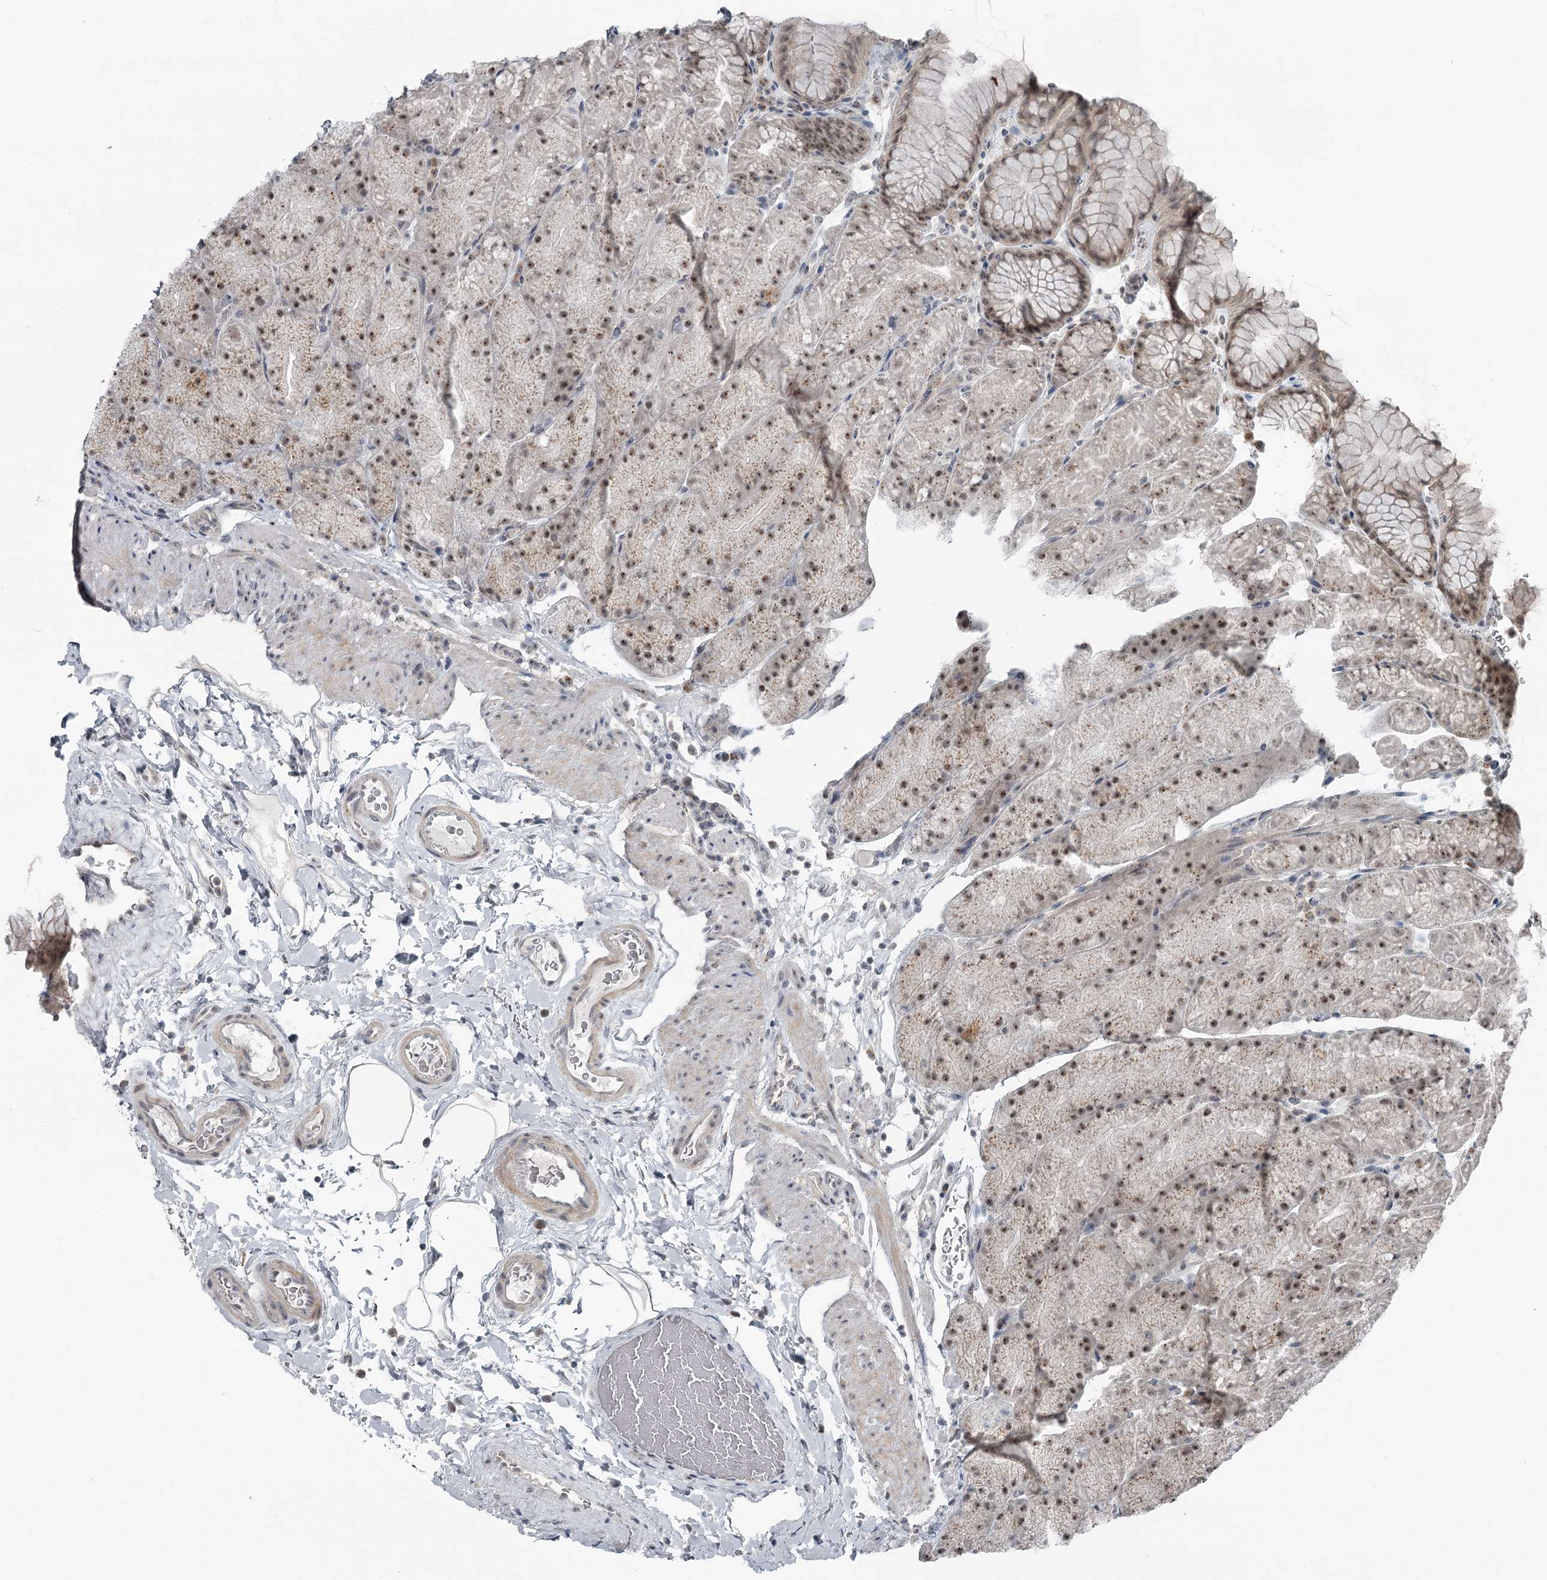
{"staining": {"intensity": "moderate", "quantity": ">75%", "location": "nuclear"}, "tissue": "stomach", "cell_type": "Glandular cells", "image_type": "normal", "snomed": [{"axis": "morphology", "description": "Normal tissue, NOS"}, {"axis": "topography", "description": "Stomach, upper"}, {"axis": "topography", "description": "Stomach, lower"}], "caption": "This photomicrograph shows immunohistochemistry staining of benign stomach, with medium moderate nuclear expression in approximately >75% of glandular cells.", "gene": "EXOSC1", "patient": {"sex": "male", "age": 67}}